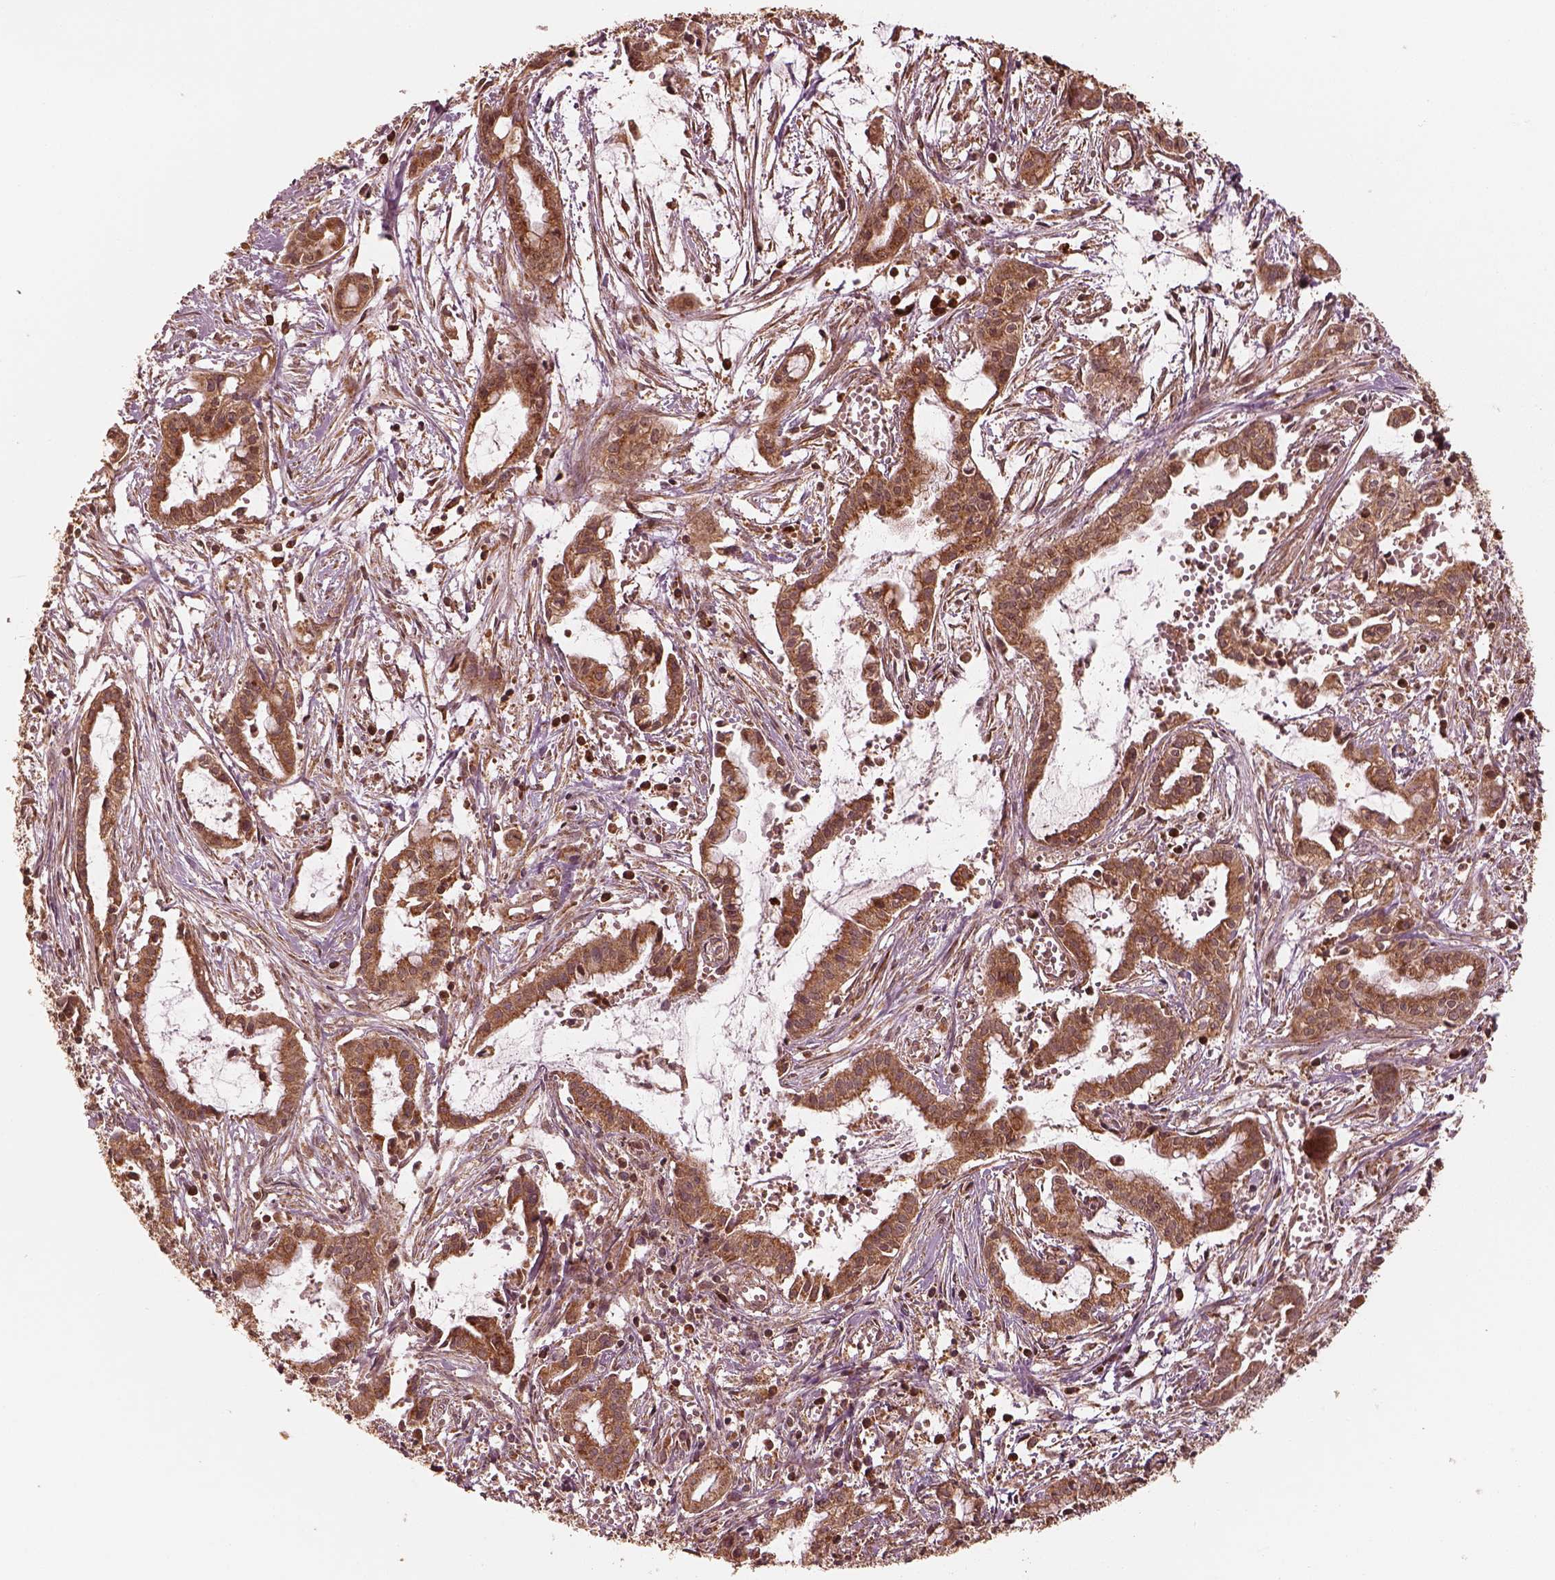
{"staining": {"intensity": "strong", "quantity": ">75%", "location": "cytoplasmic/membranous"}, "tissue": "pancreatic cancer", "cell_type": "Tumor cells", "image_type": "cancer", "snomed": [{"axis": "morphology", "description": "Adenocarcinoma, NOS"}, {"axis": "topography", "description": "Pancreas"}], "caption": "Protein staining of adenocarcinoma (pancreatic) tissue exhibits strong cytoplasmic/membranous expression in about >75% of tumor cells.", "gene": "DNAJC25", "patient": {"sex": "male", "age": 48}}